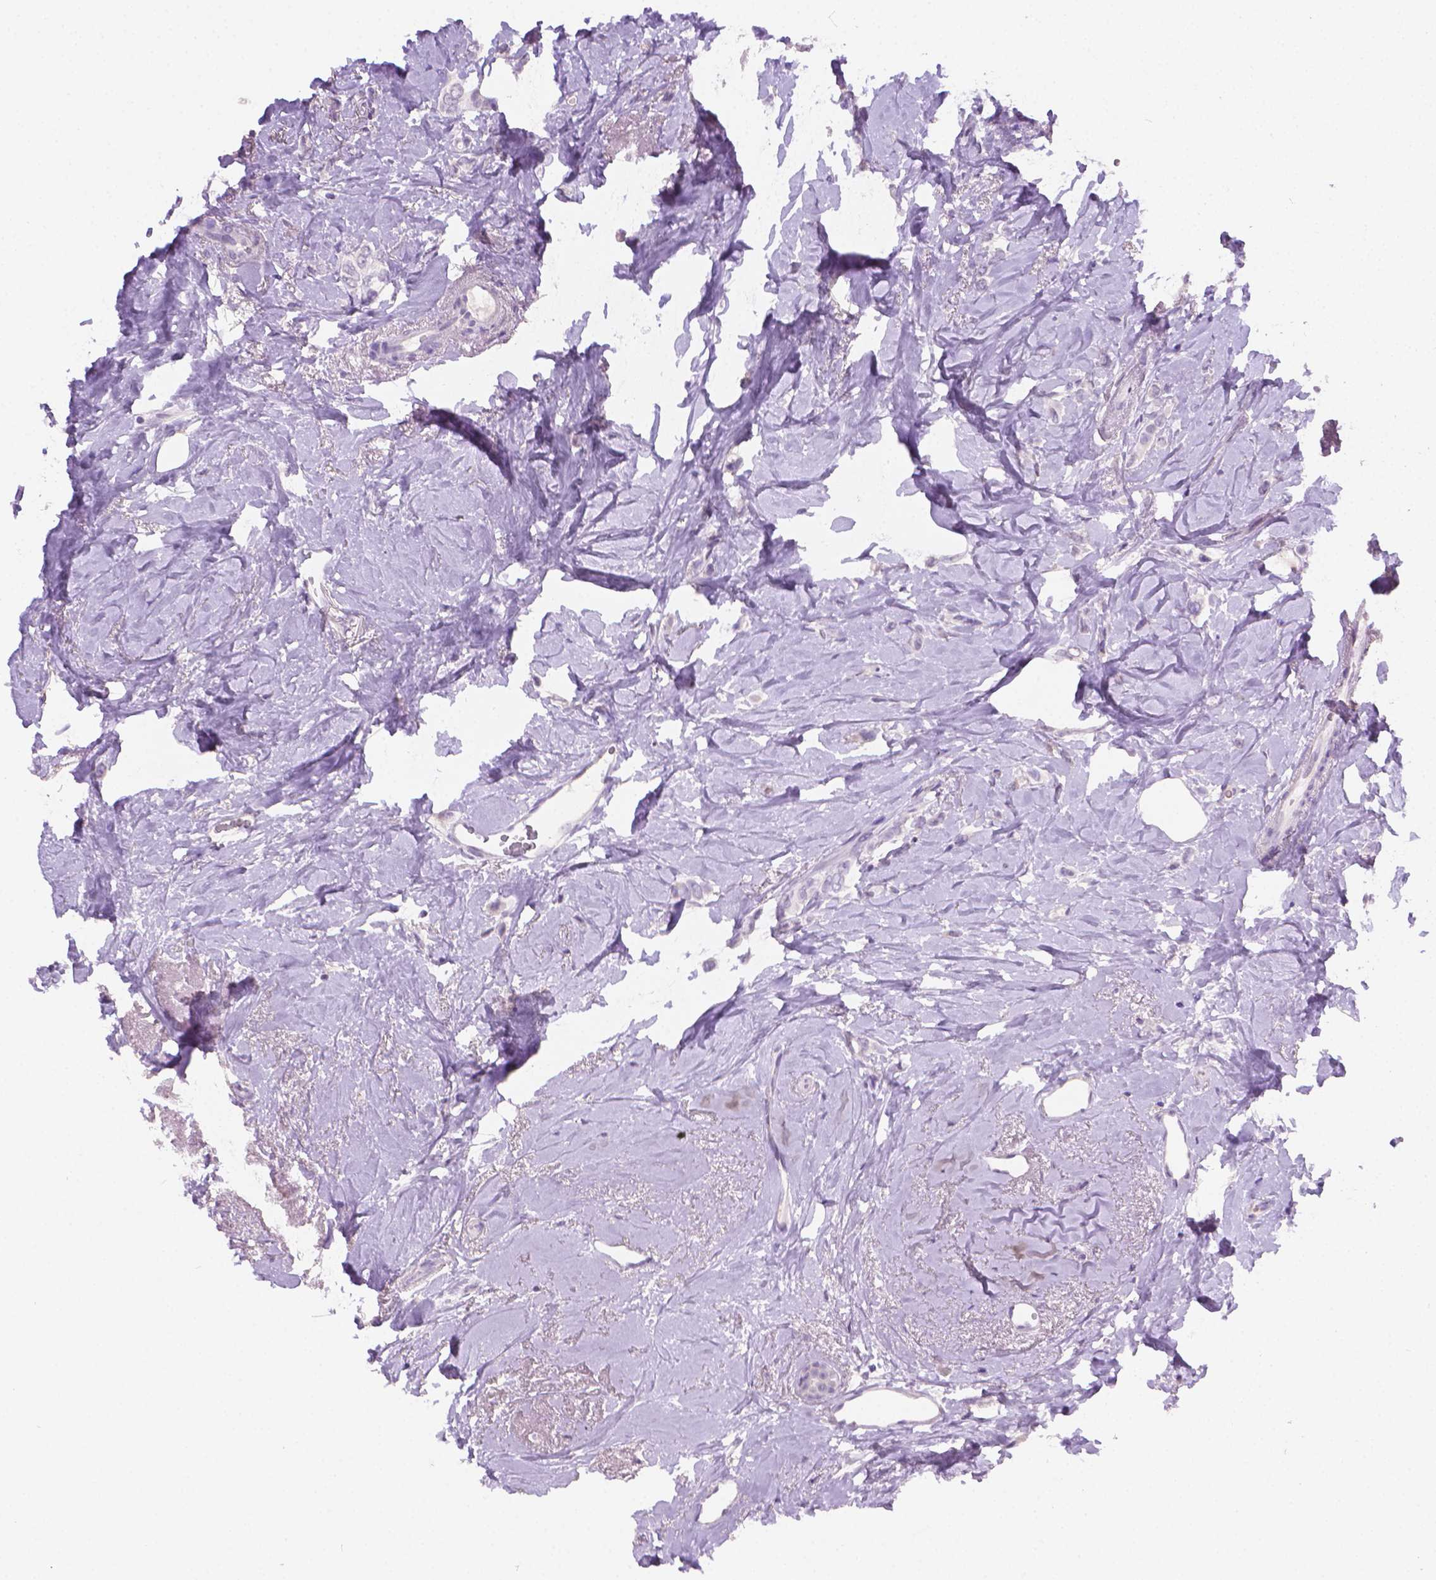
{"staining": {"intensity": "negative", "quantity": "none", "location": "none"}, "tissue": "breast cancer", "cell_type": "Tumor cells", "image_type": "cancer", "snomed": [{"axis": "morphology", "description": "Lobular carcinoma"}, {"axis": "topography", "description": "Breast"}], "caption": "IHC micrograph of human lobular carcinoma (breast) stained for a protein (brown), which displays no positivity in tumor cells.", "gene": "TNNI2", "patient": {"sex": "female", "age": 66}}